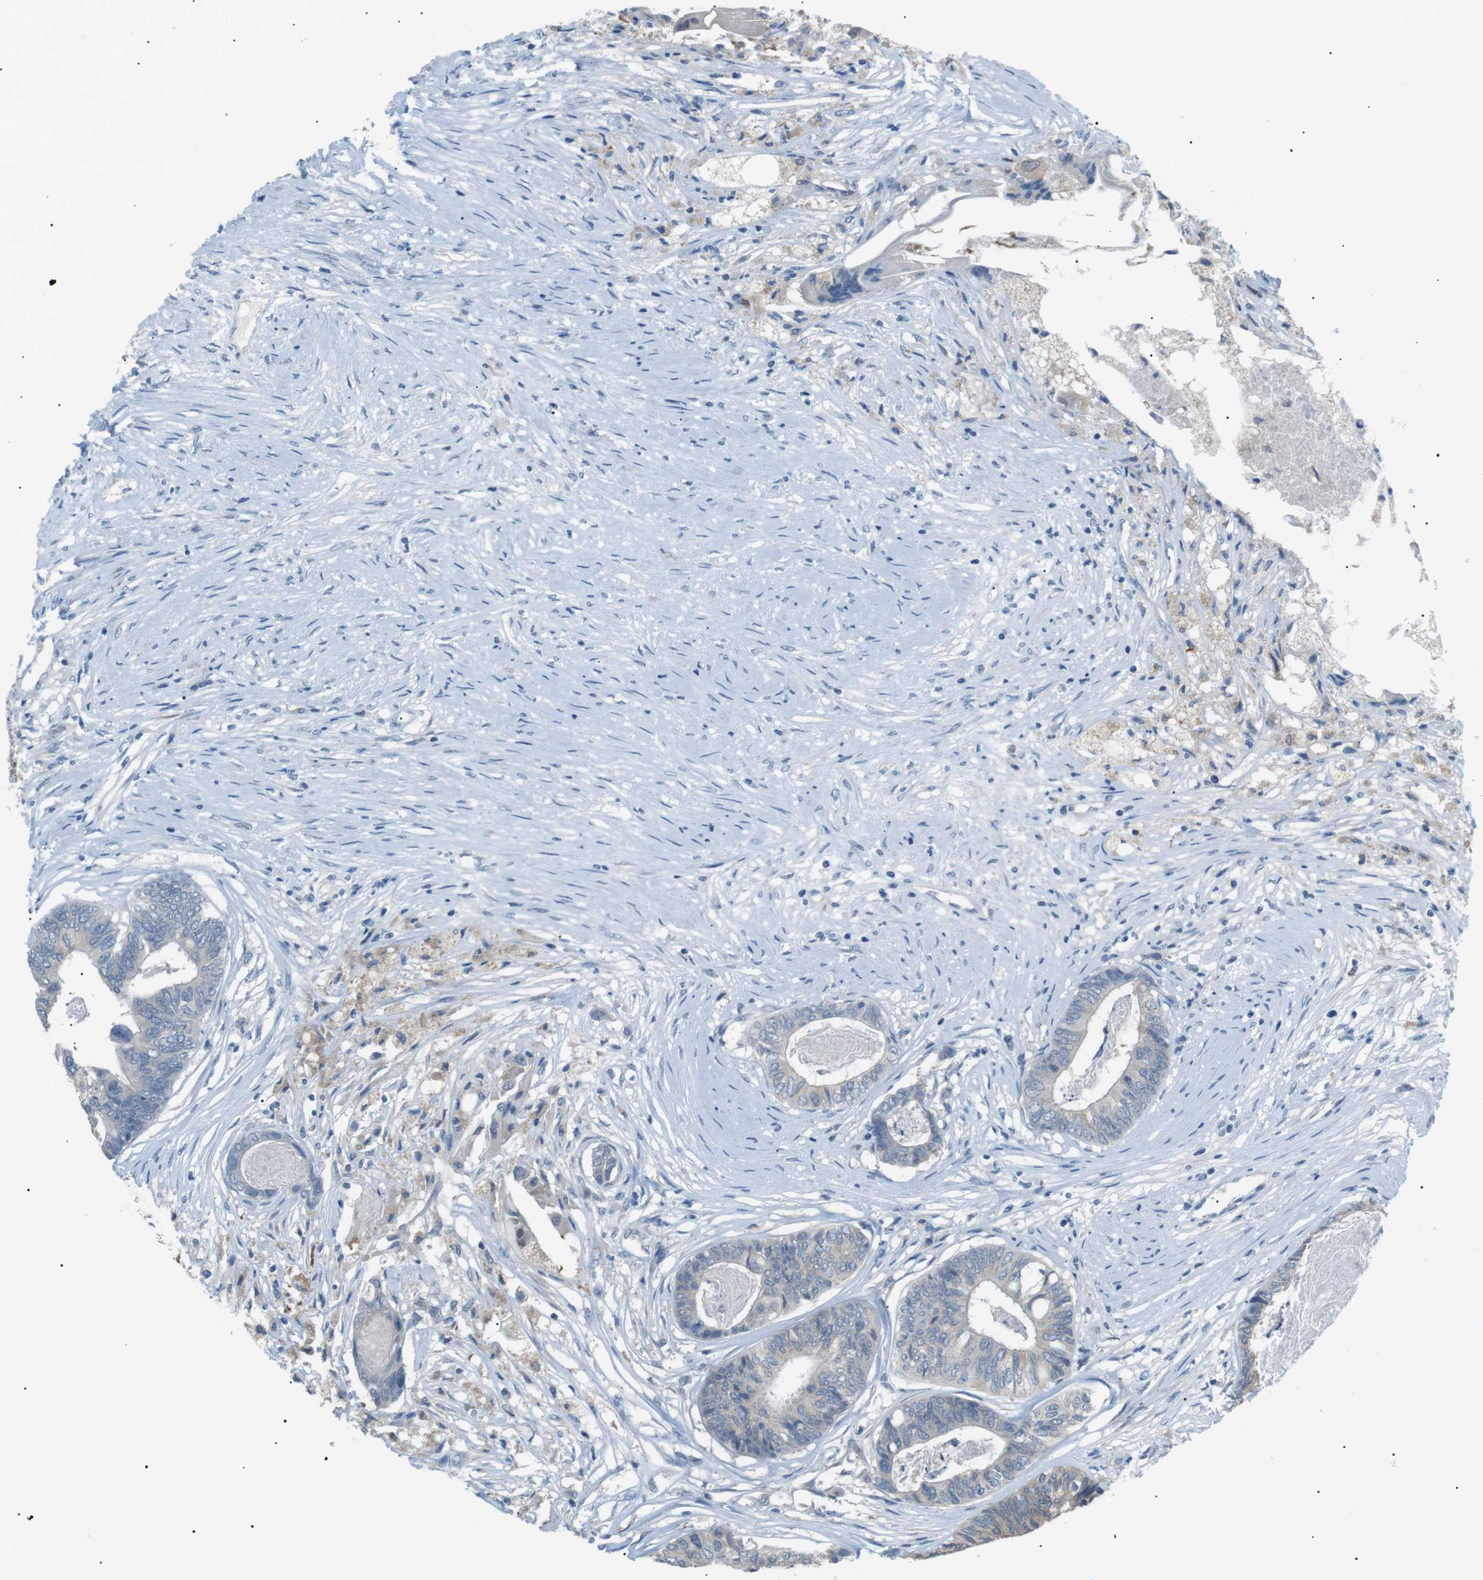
{"staining": {"intensity": "negative", "quantity": "none", "location": "none"}, "tissue": "colorectal cancer", "cell_type": "Tumor cells", "image_type": "cancer", "snomed": [{"axis": "morphology", "description": "Adenocarcinoma, NOS"}, {"axis": "topography", "description": "Rectum"}], "caption": "Tumor cells are negative for brown protein staining in colorectal cancer (adenocarcinoma). (DAB (3,3'-diaminobenzidine) immunohistochemistry, high magnification).", "gene": "CDH26", "patient": {"sex": "male", "age": 63}}